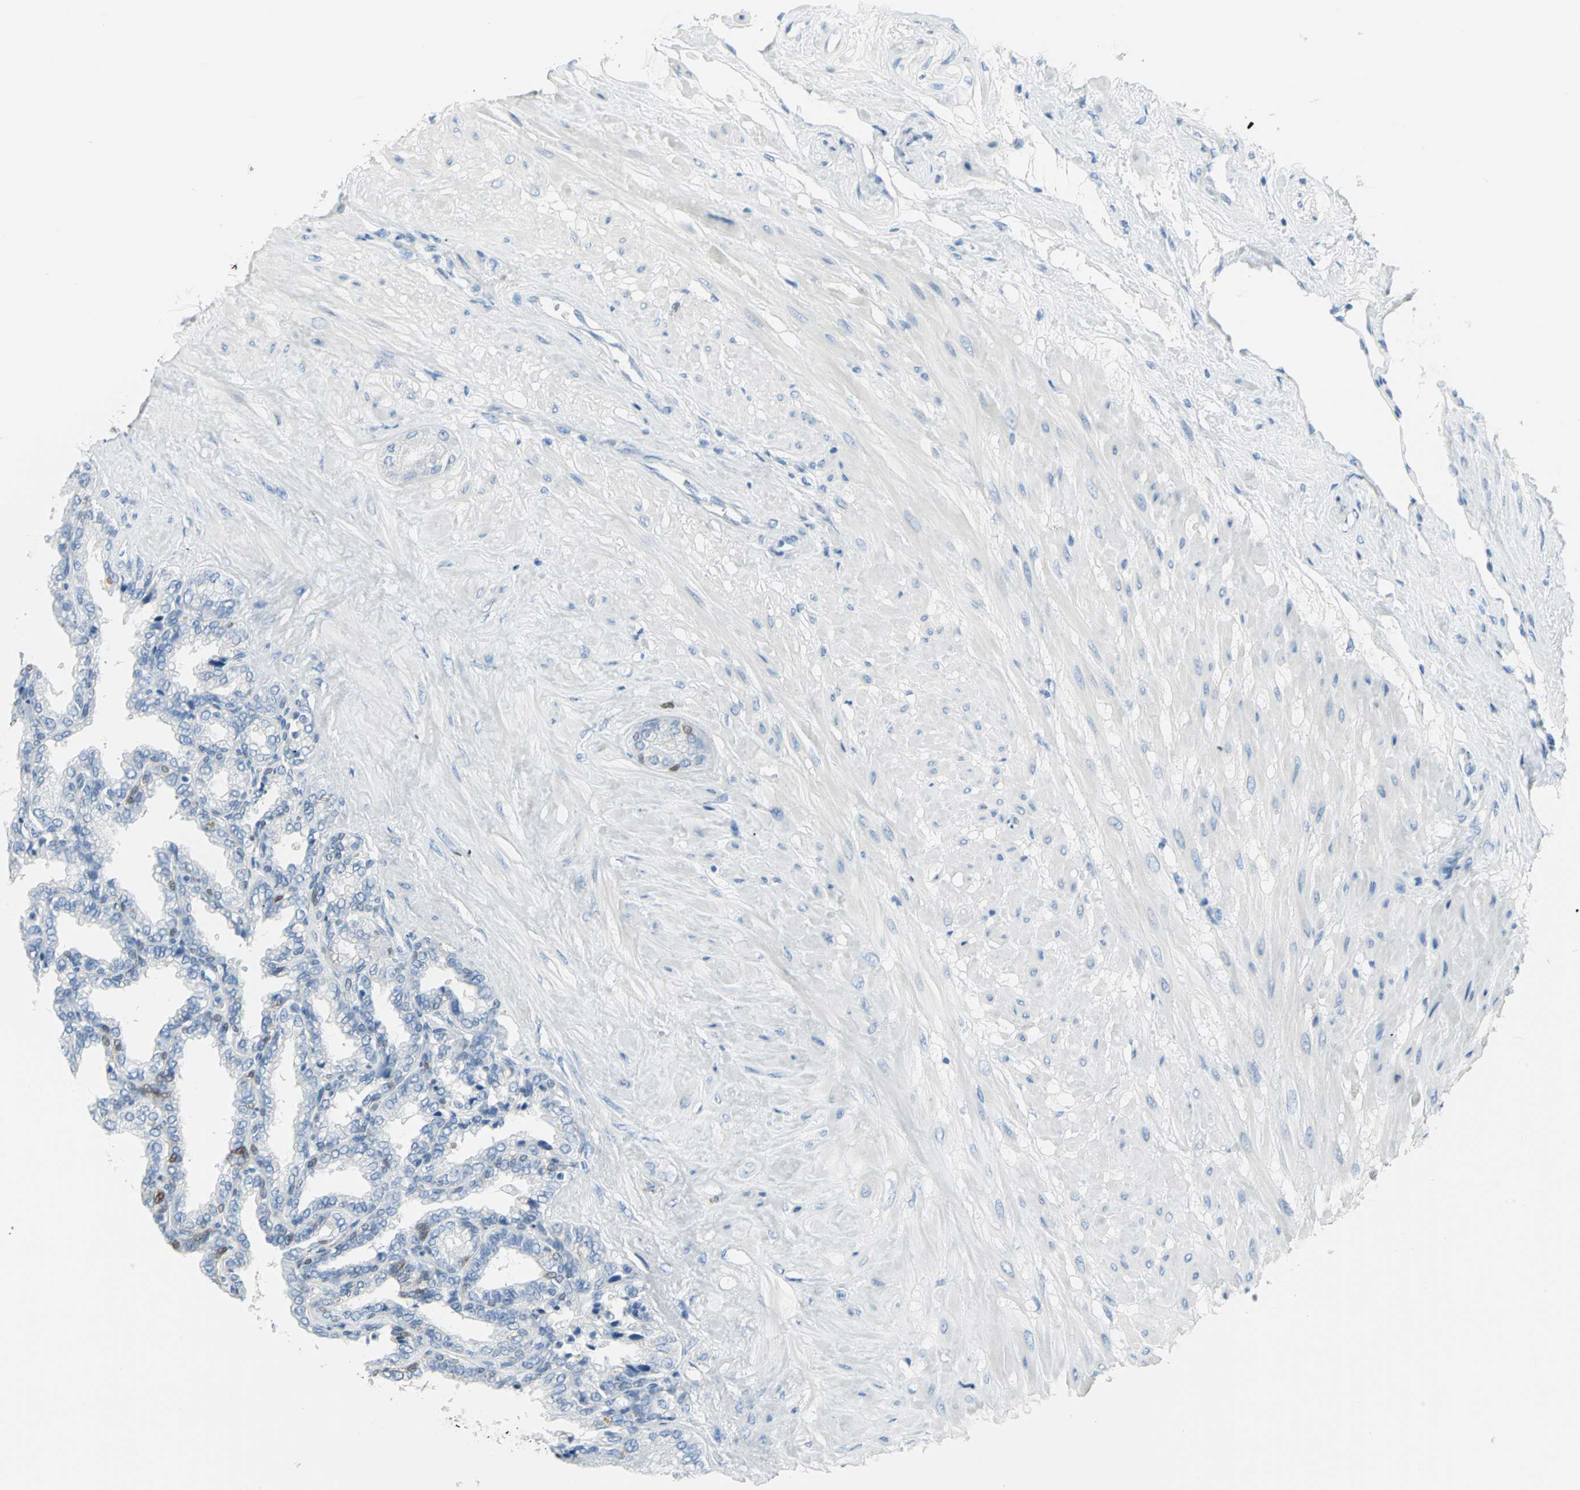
{"staining": {"intensity": "moderate", "quantity": "<25%", "location": "nuclear"}, "tissue": "seminal vesicle", "cell_type": "Glandular cells", "image_type": "normal", "snomed": [{"axis": "morphology", "description": "Normal tissue, NOS"}, {"axis": "topography", "description": "Seminal veicle"}], "caption": "Seminal vesicle stained for a protein (brown) demonstrates moderate nuclear positive staining in about <25% of glandular cells.", "gene": "SFN", "patient": {"sex": "male", "age": 46}}